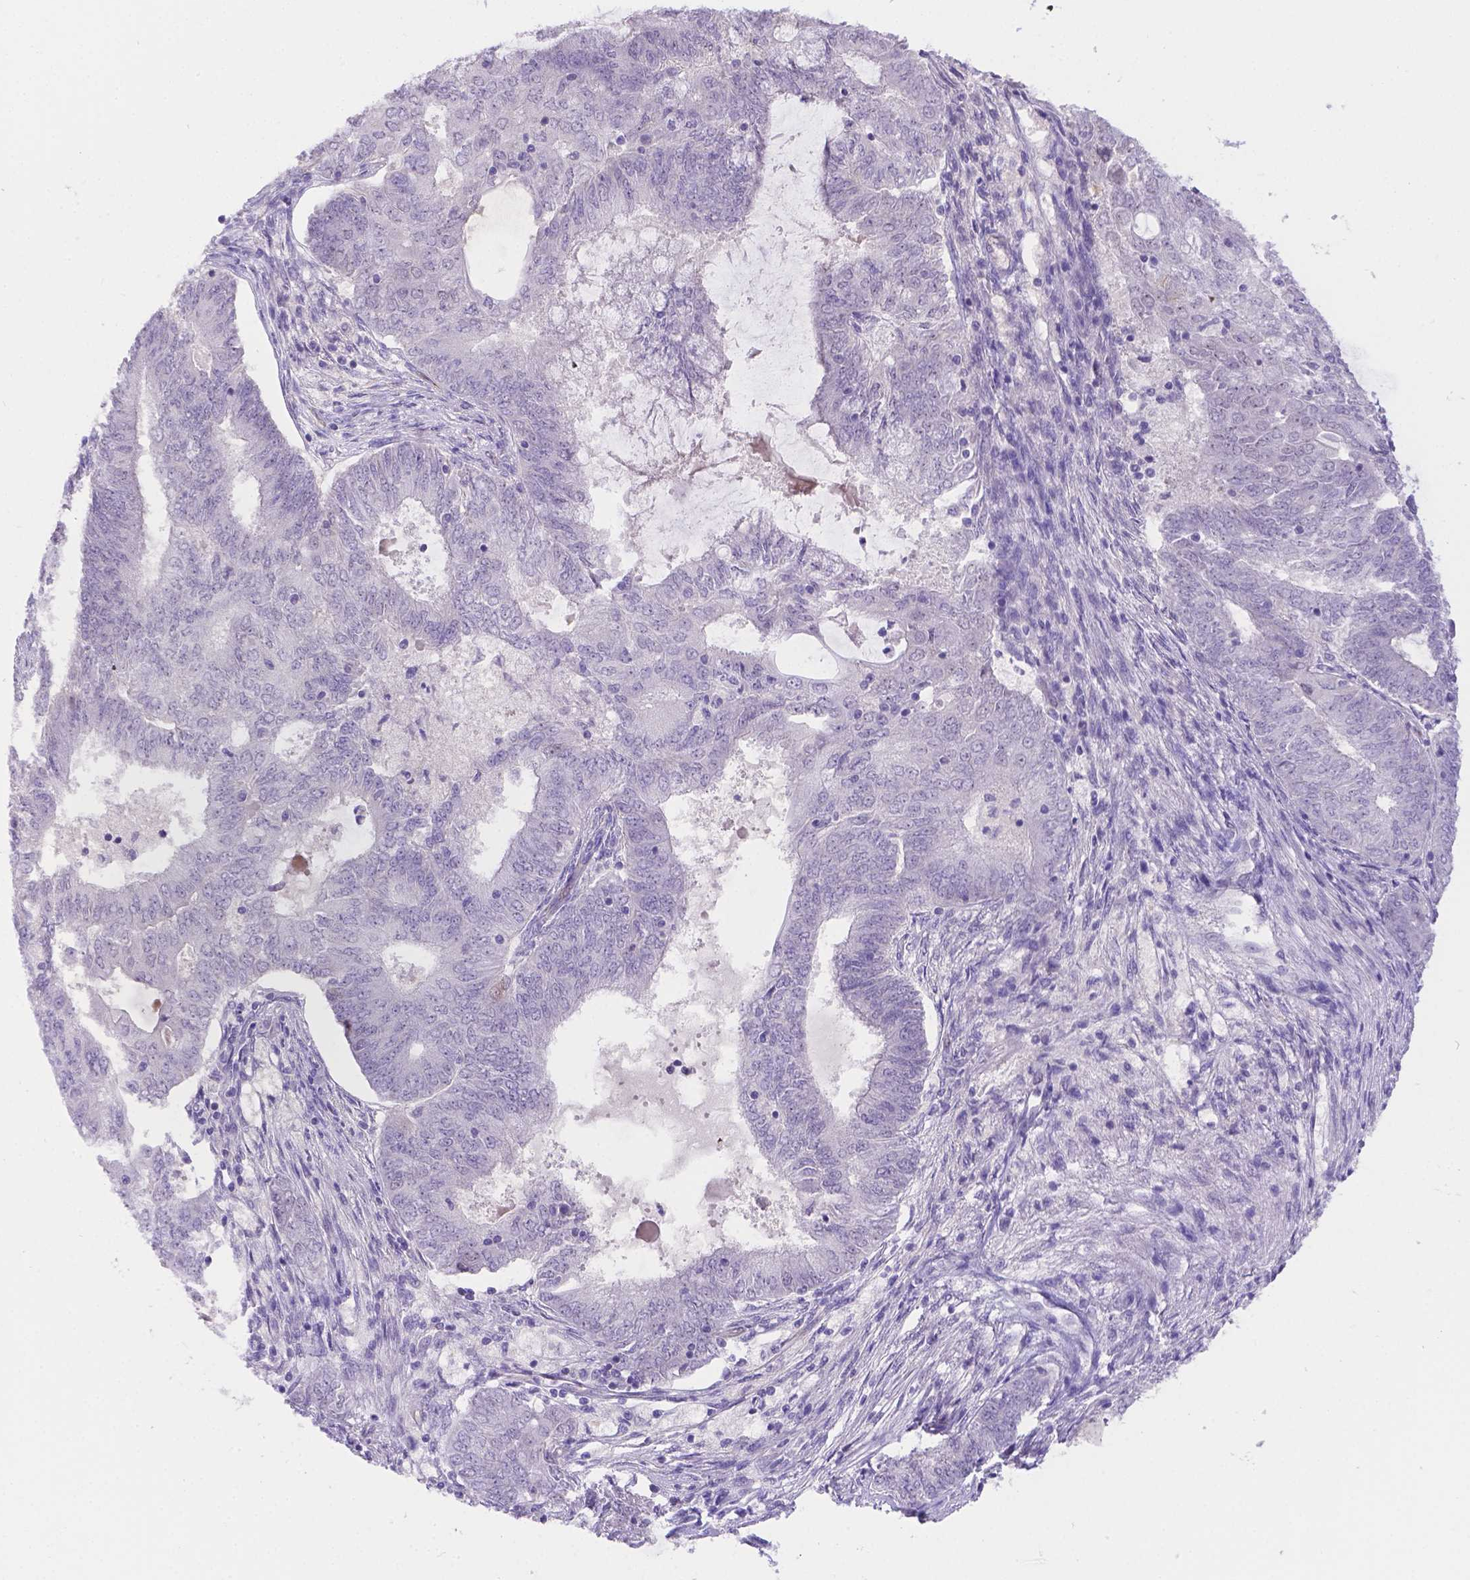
{"staining": {"intensity": "negative", "quantity": "none", "location": "none"}, "tissue": "endometrial cancer", "cell_type": "Tumor cells", "image_type": "cancer", "snomed": [{"axis": "morphology", "description": "Adenocarcinoma, NOS"}, {"axis": "topography", "description": "Endometrium"}], "caption": "Micrograph shows no protein expression in tumor cells of adenocarcinoma (endometrial) tissue.", "gene": "NXPE2", "patient": {"sex": "female", "age": 62}}